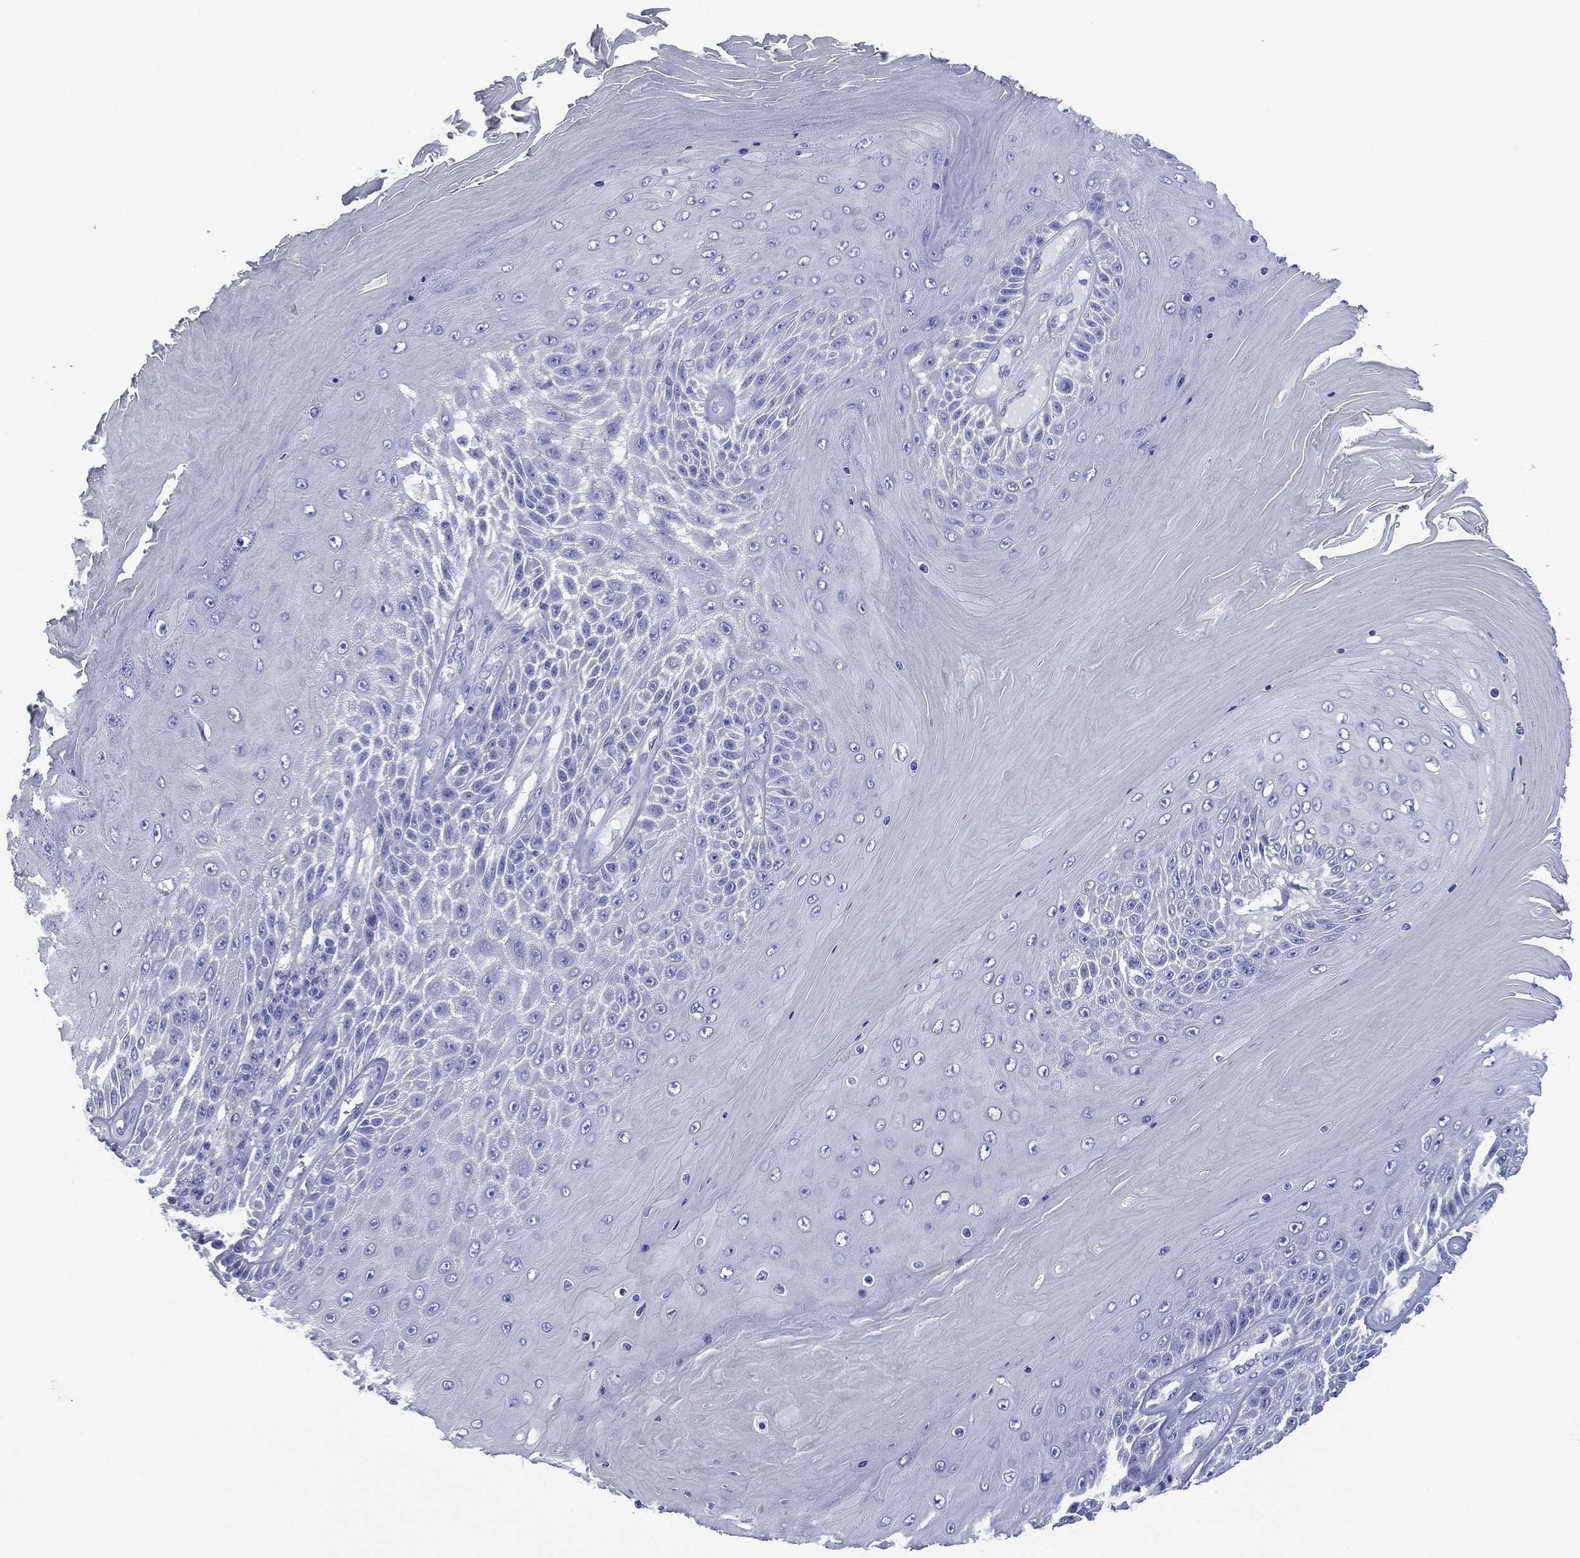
{"staining": {"intensity": "negative", "quantity": "none", "location": "none"}, "tissue": "skin cancer", "cell_type": "Tumor cells", "image_type": "cancer", "snomed": [{"axis": "morphology", "description": "Squamous cell carcinoma, NOS"}, {"axis": "topography", "description": "Skin"}], "caption": "There is no significant staining in tumor cells of squamous cell carcinoma (skin). The staining was performed using DAB (3,3'-diaminobenzidine) to visualize the protein expression in brown, while the nuclei were stained in blue with hematoxylin (Magnification: 20x).", "gene": "FCER2", "patient": {"sex": "male", "age": 62}}